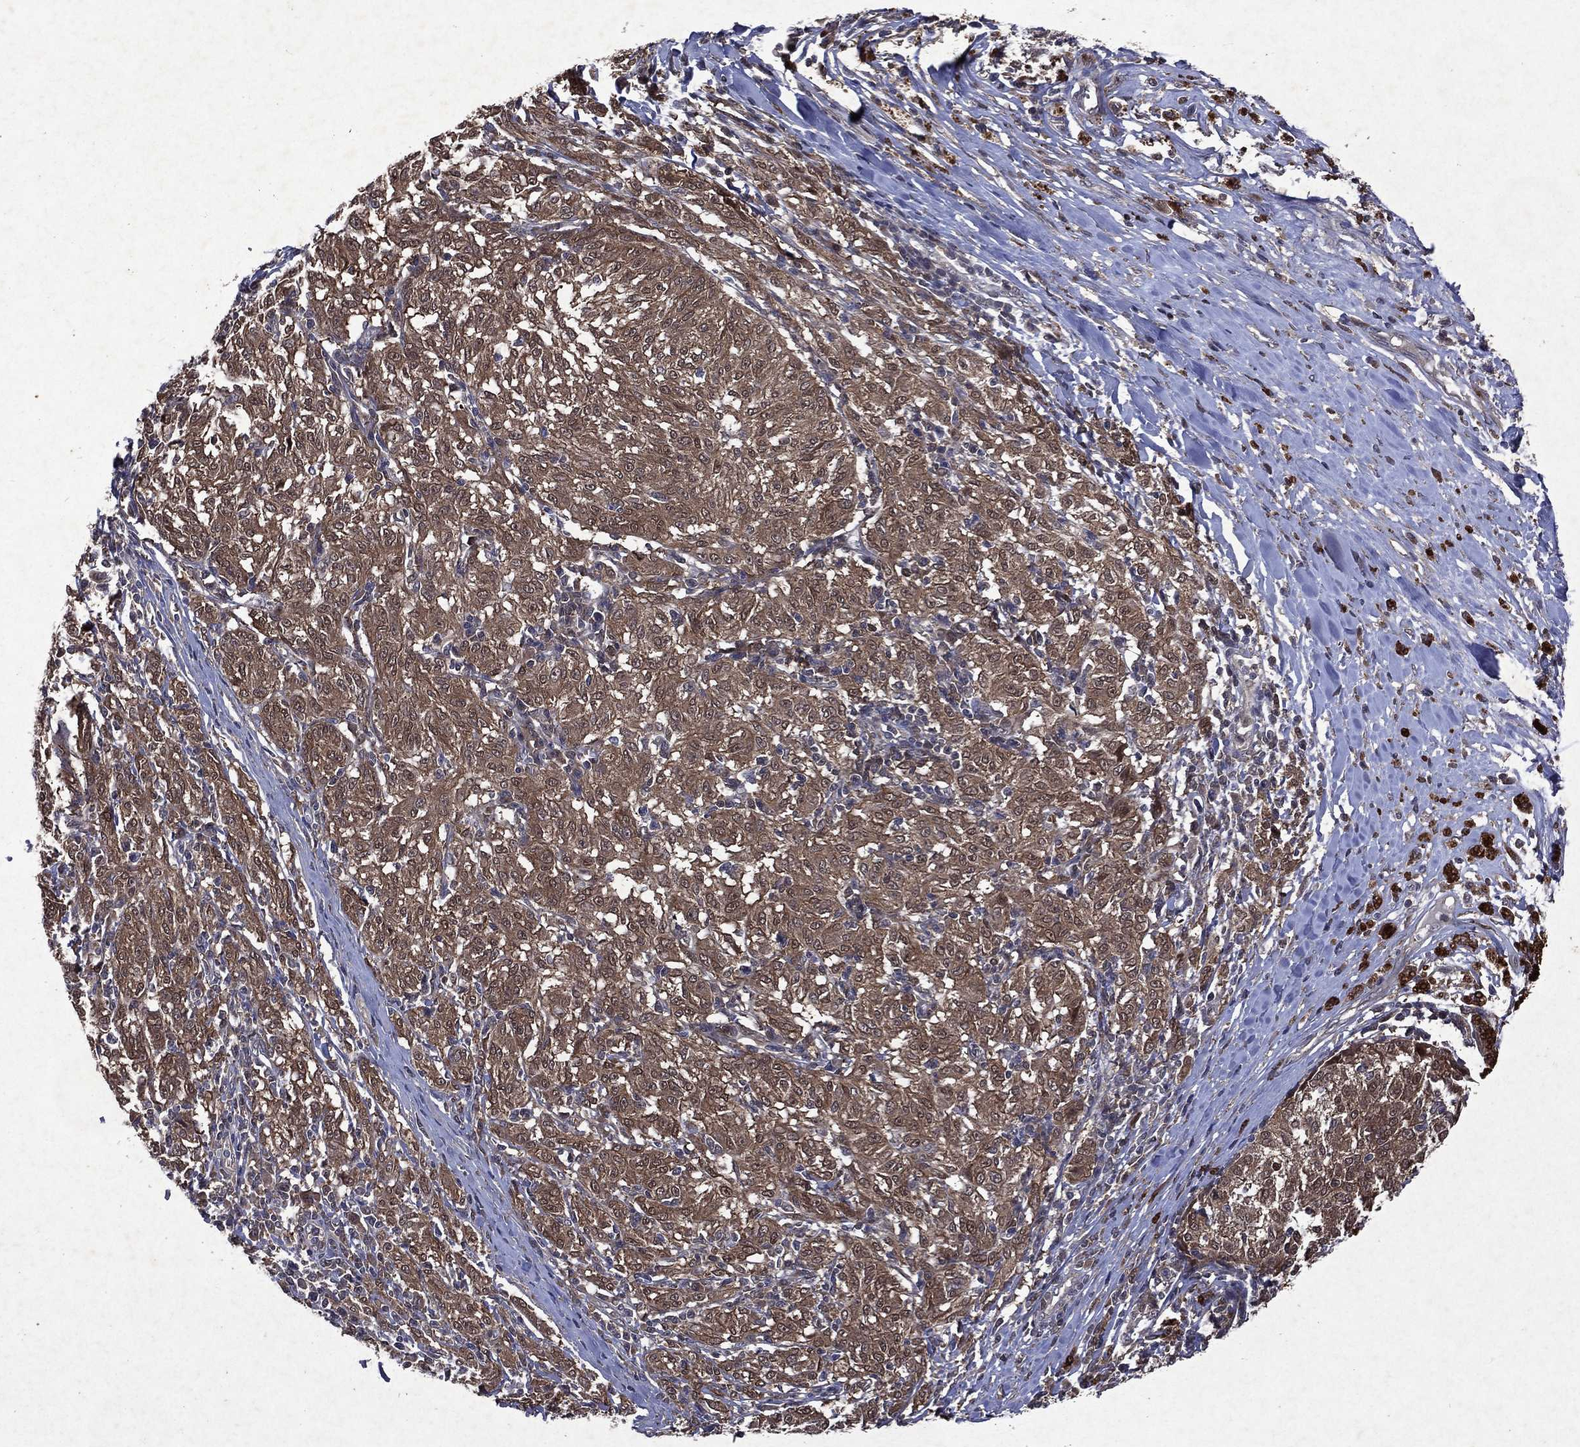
{"staining": {"intensity": "moderate", "quantity": ">75%", "location": "cytoplasmic/membranous"}, "tissue": "melanoma", "cell_type": "Tumor cells", "image_type": "cancer", "snomed": [{"axis": "morphology", "description": "Malignant melanoma, NOS"}, {"axis": "topography", "description": "Skin"}], "caption": "The image reveals immunohistochemical staining of malignant melanoma. There is moderate cytoplasmic/membranous positivity is appreciated in about >75% of tumor cells. Immunohistochemistry stains the protein of interest in brown and the nuclei are stained blue.", "gene": "MTAP", "patient": {"sex": "female", "age": 72}}